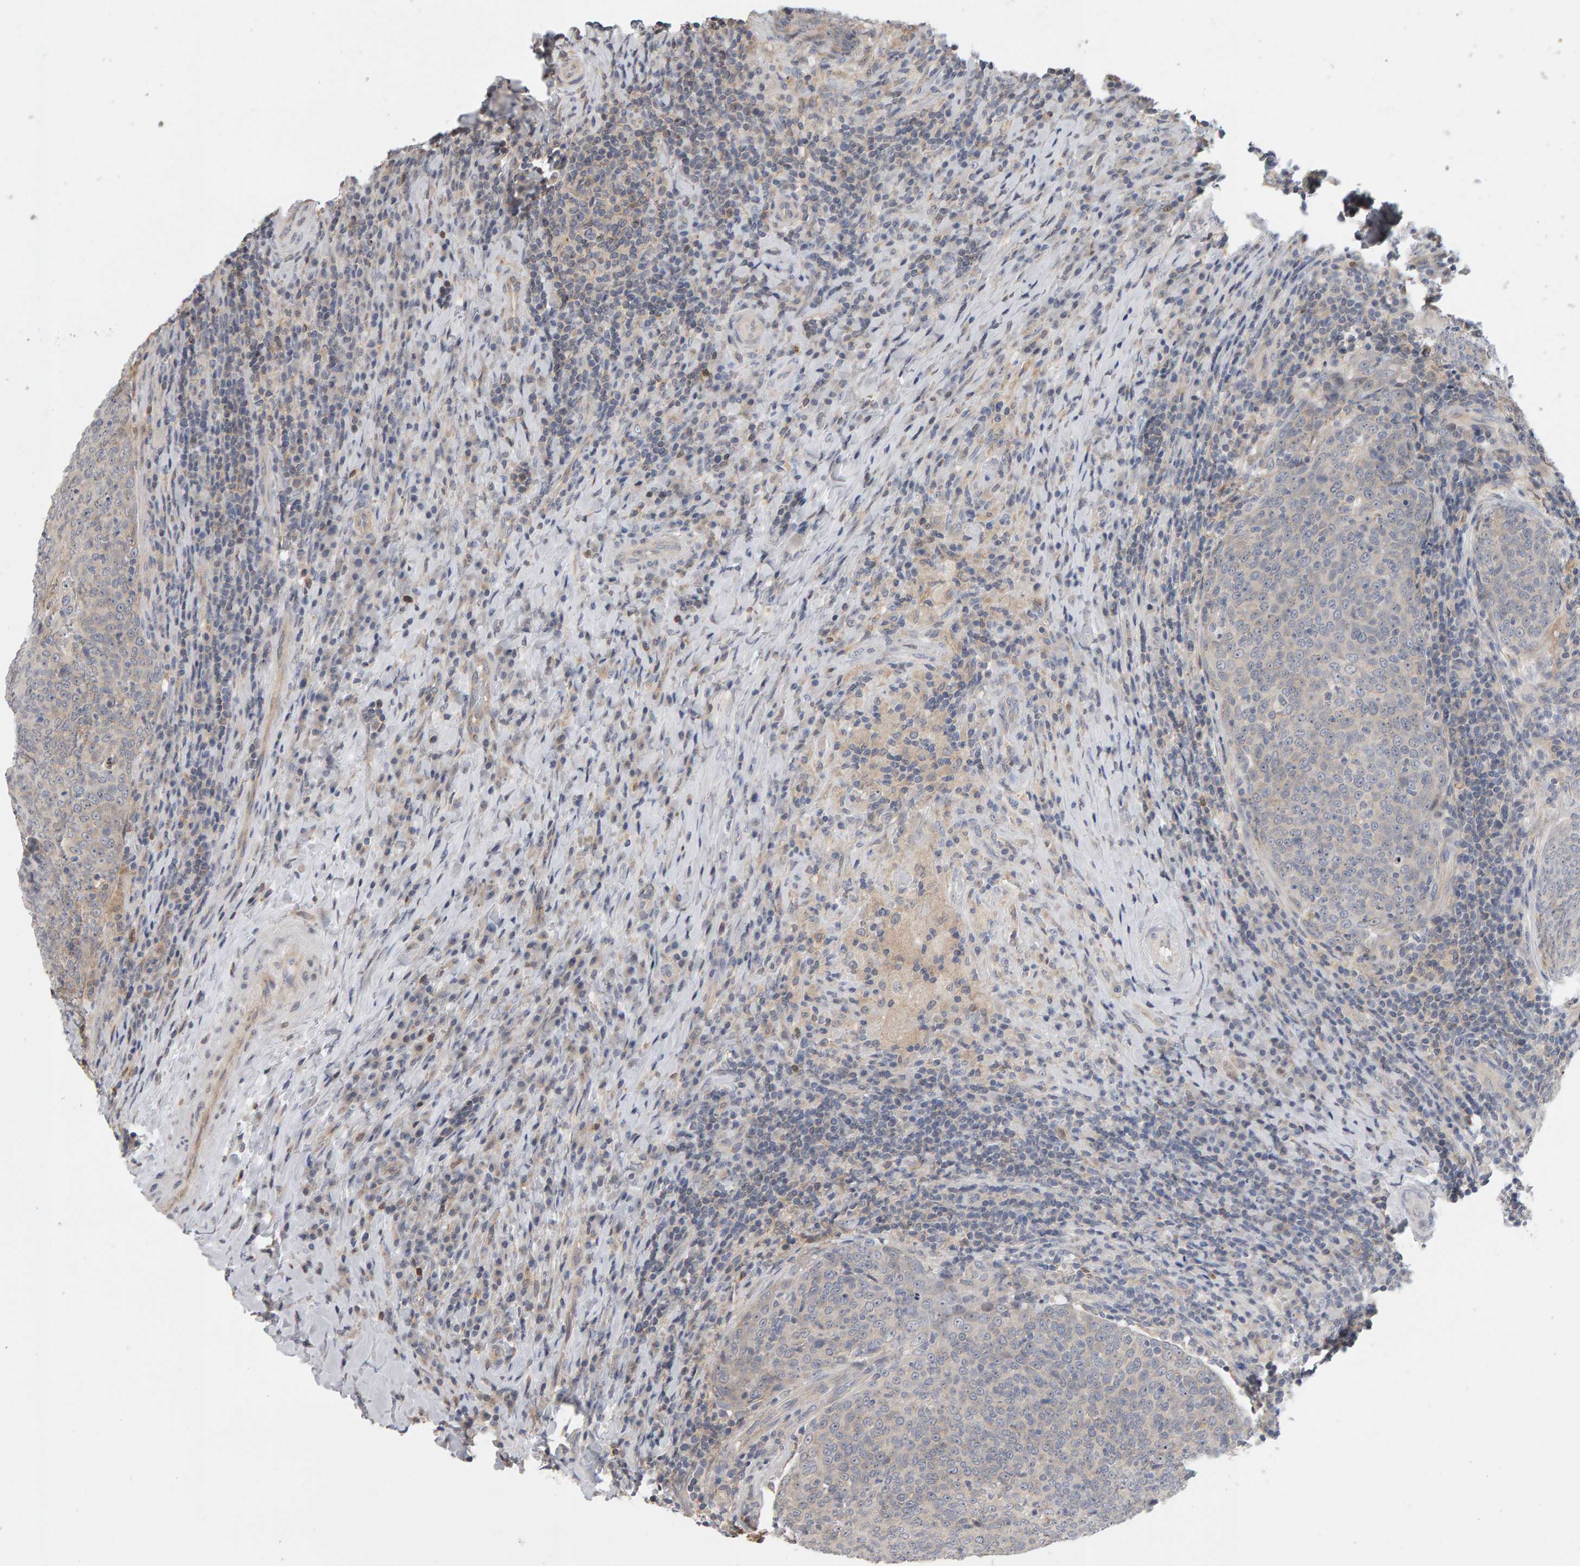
{"staining": {"intensity": "negative", "quantity": "none", "location": "none"}, "tissue": "head and neck cancer", "cell_type": "Tumor cells", "image_type": "cancer", "snomed": [{"axis": "morphology", "description": "Squamous cell carcinoma, NOS"}, {"axis": "morphology", "description": "Squamous cell carcinoma, metastatic, NOS"}, {"axis": "topography", "description": "Lymph node"}, {"axis": "topography", "description": "Head-Neck"}], "caption": "This is an IHC histopathology image of human head and neck cancer. There is no staining in tumor cells.", "gene": "MSRA", "patient": {"sex": "male", "age": 62}}